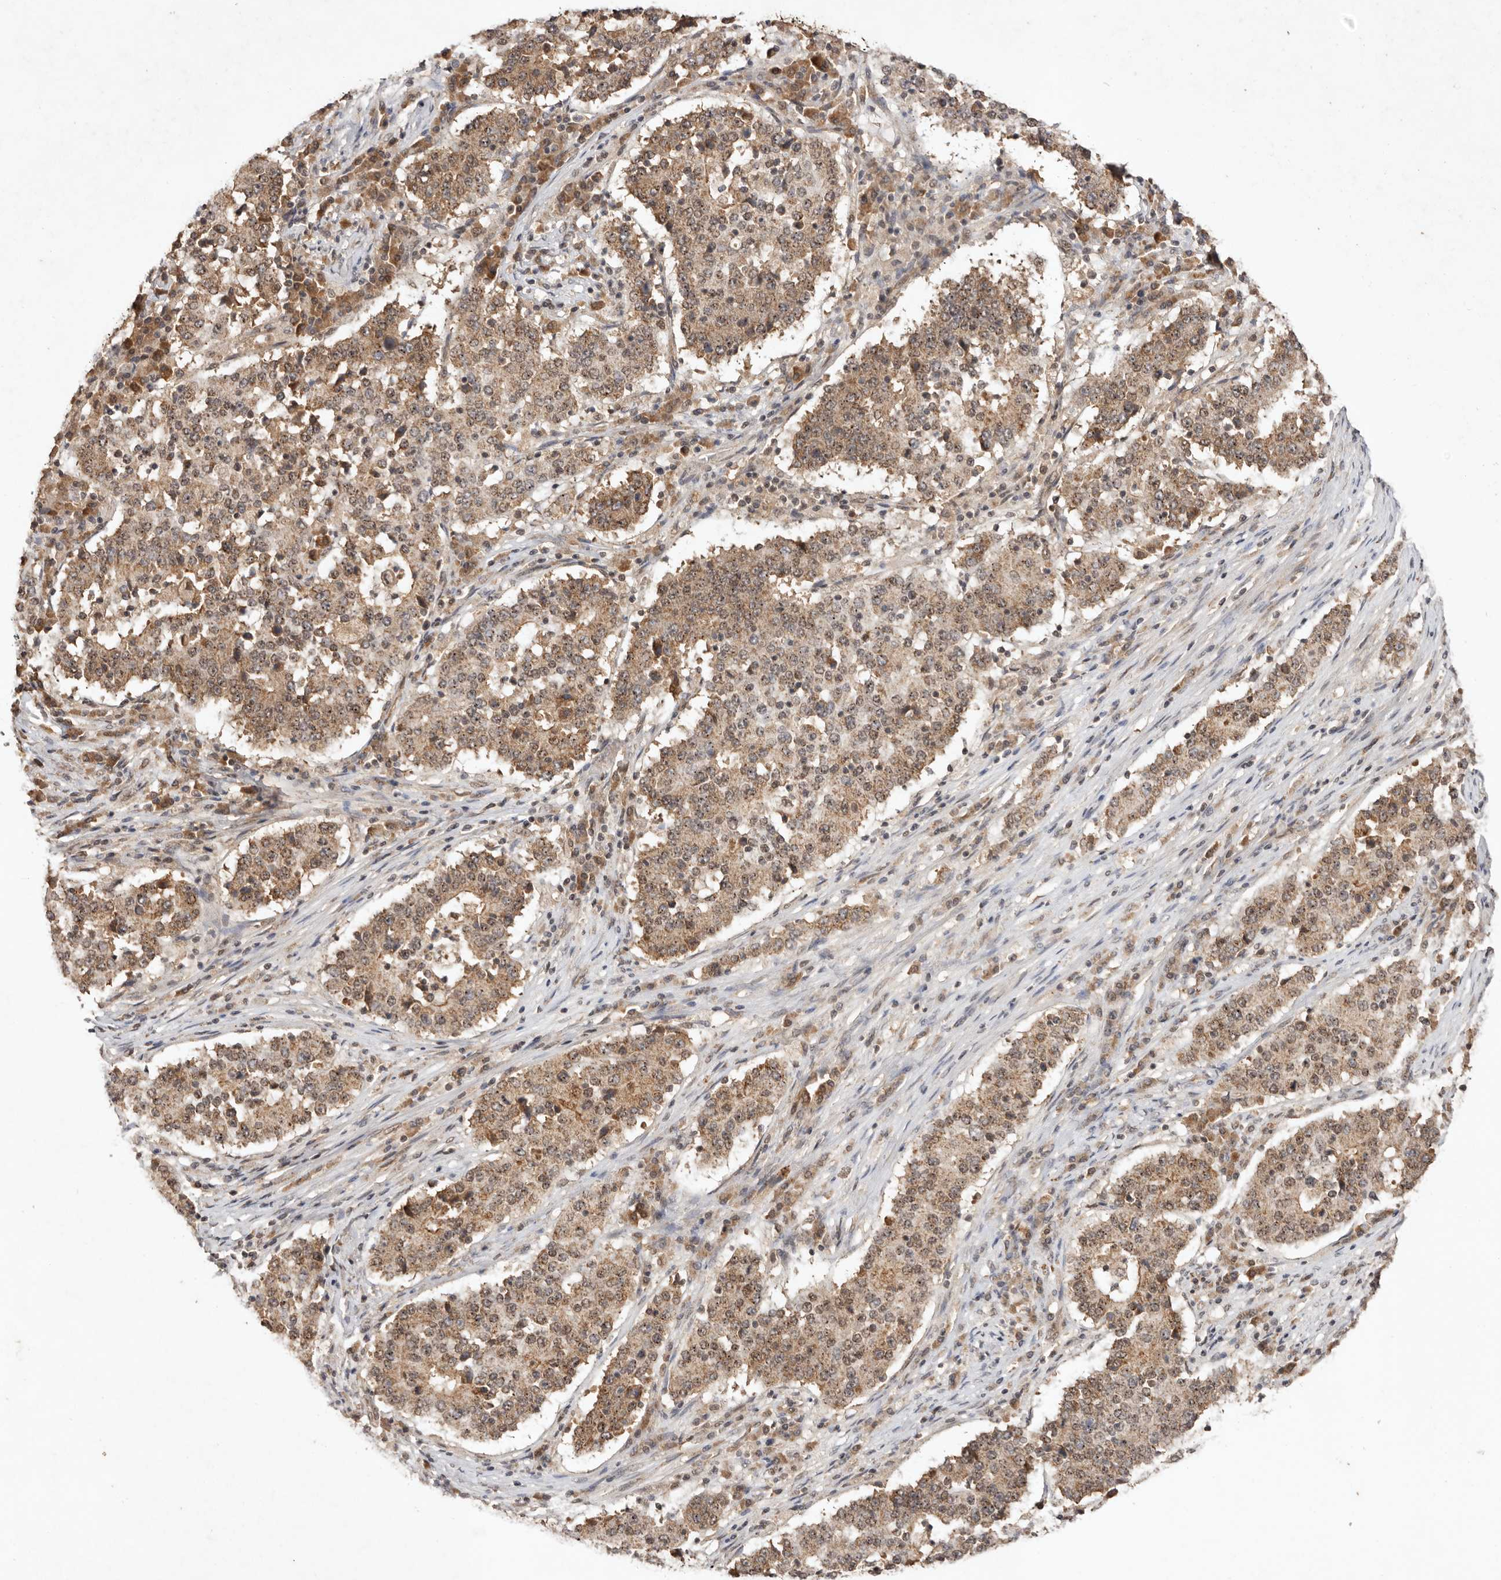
{"staining": {"intensity": "moderate", "quantity": ">75%", "location": "cytoplasmic/membranous,nuclear"}, "tissue": "stomach cancer", "cell_type": "Tumor cells", "image_type": "cancer", "snomed": [{"axis": "morphology", "description": "Adenocarcinoma, NOS"}, {"axis": "topography", "description": "Stomach"}], "caption": "Brown immunohistochemical staining in stomach cancer reveals moderate cytoplasmic/membranous and nuclear staining in about >75% of tumor cells.", "gene": "TARS2", "patient": {"sex": "male", "age": 59}}